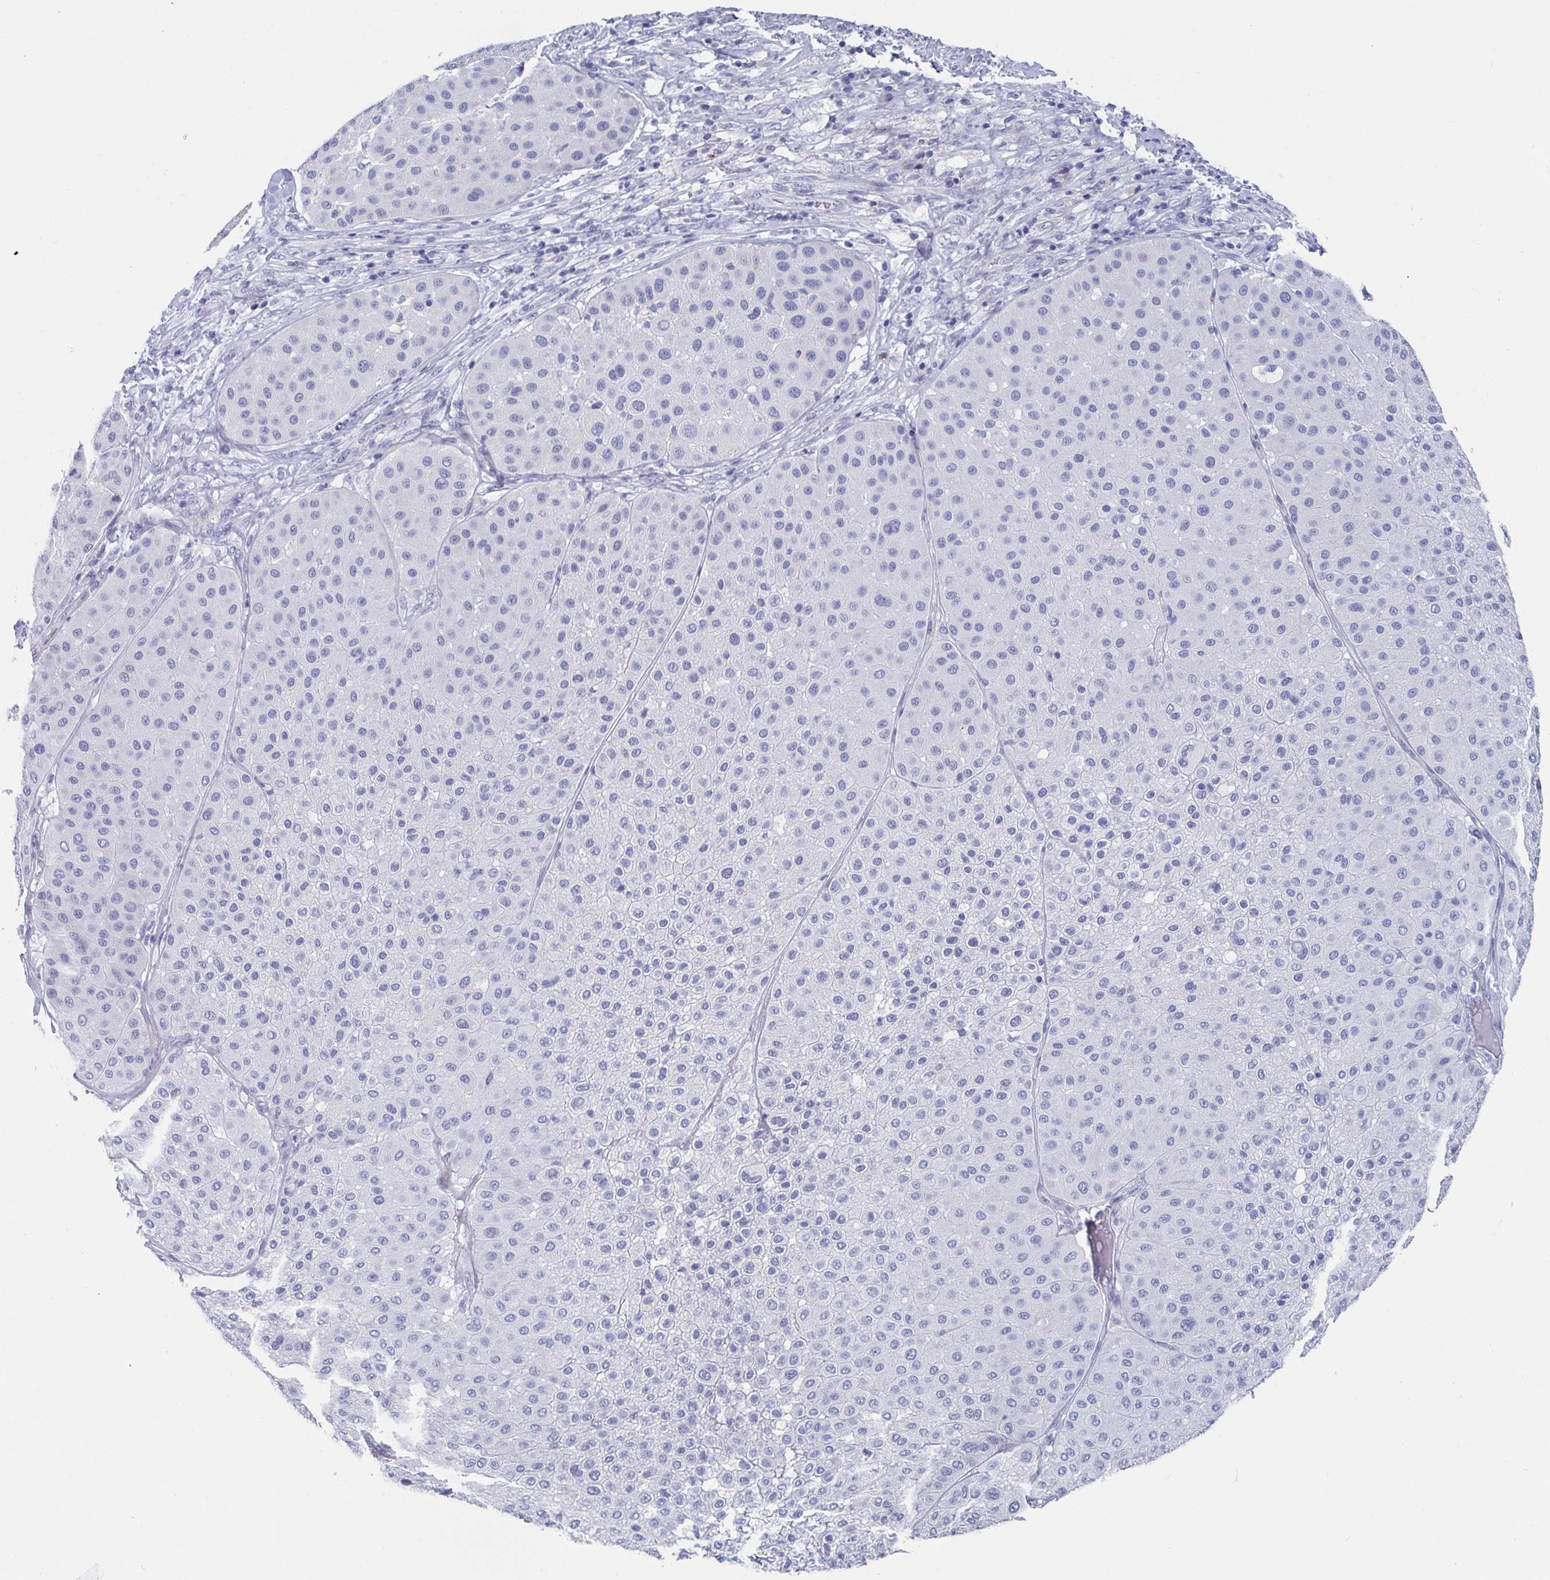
{"staining": {"intensity": "negative", "quantity": "none", "location": "none"}, "tissue": "melanoma", "cell_type": "Tumor cells", "image_type": "cancer", "snomed": [{"axis": "morphology", "description": "Malignant melanoma, Metastatic site"}, {"axis": "topography", "description": "Smooth muscle"}], "caption": "A photomicrograph of melanoma stained for a protein reveals no brown staining in tumor cells.", "gene": "ZFP82", "patient": {"sex": "male", "age": 41}}